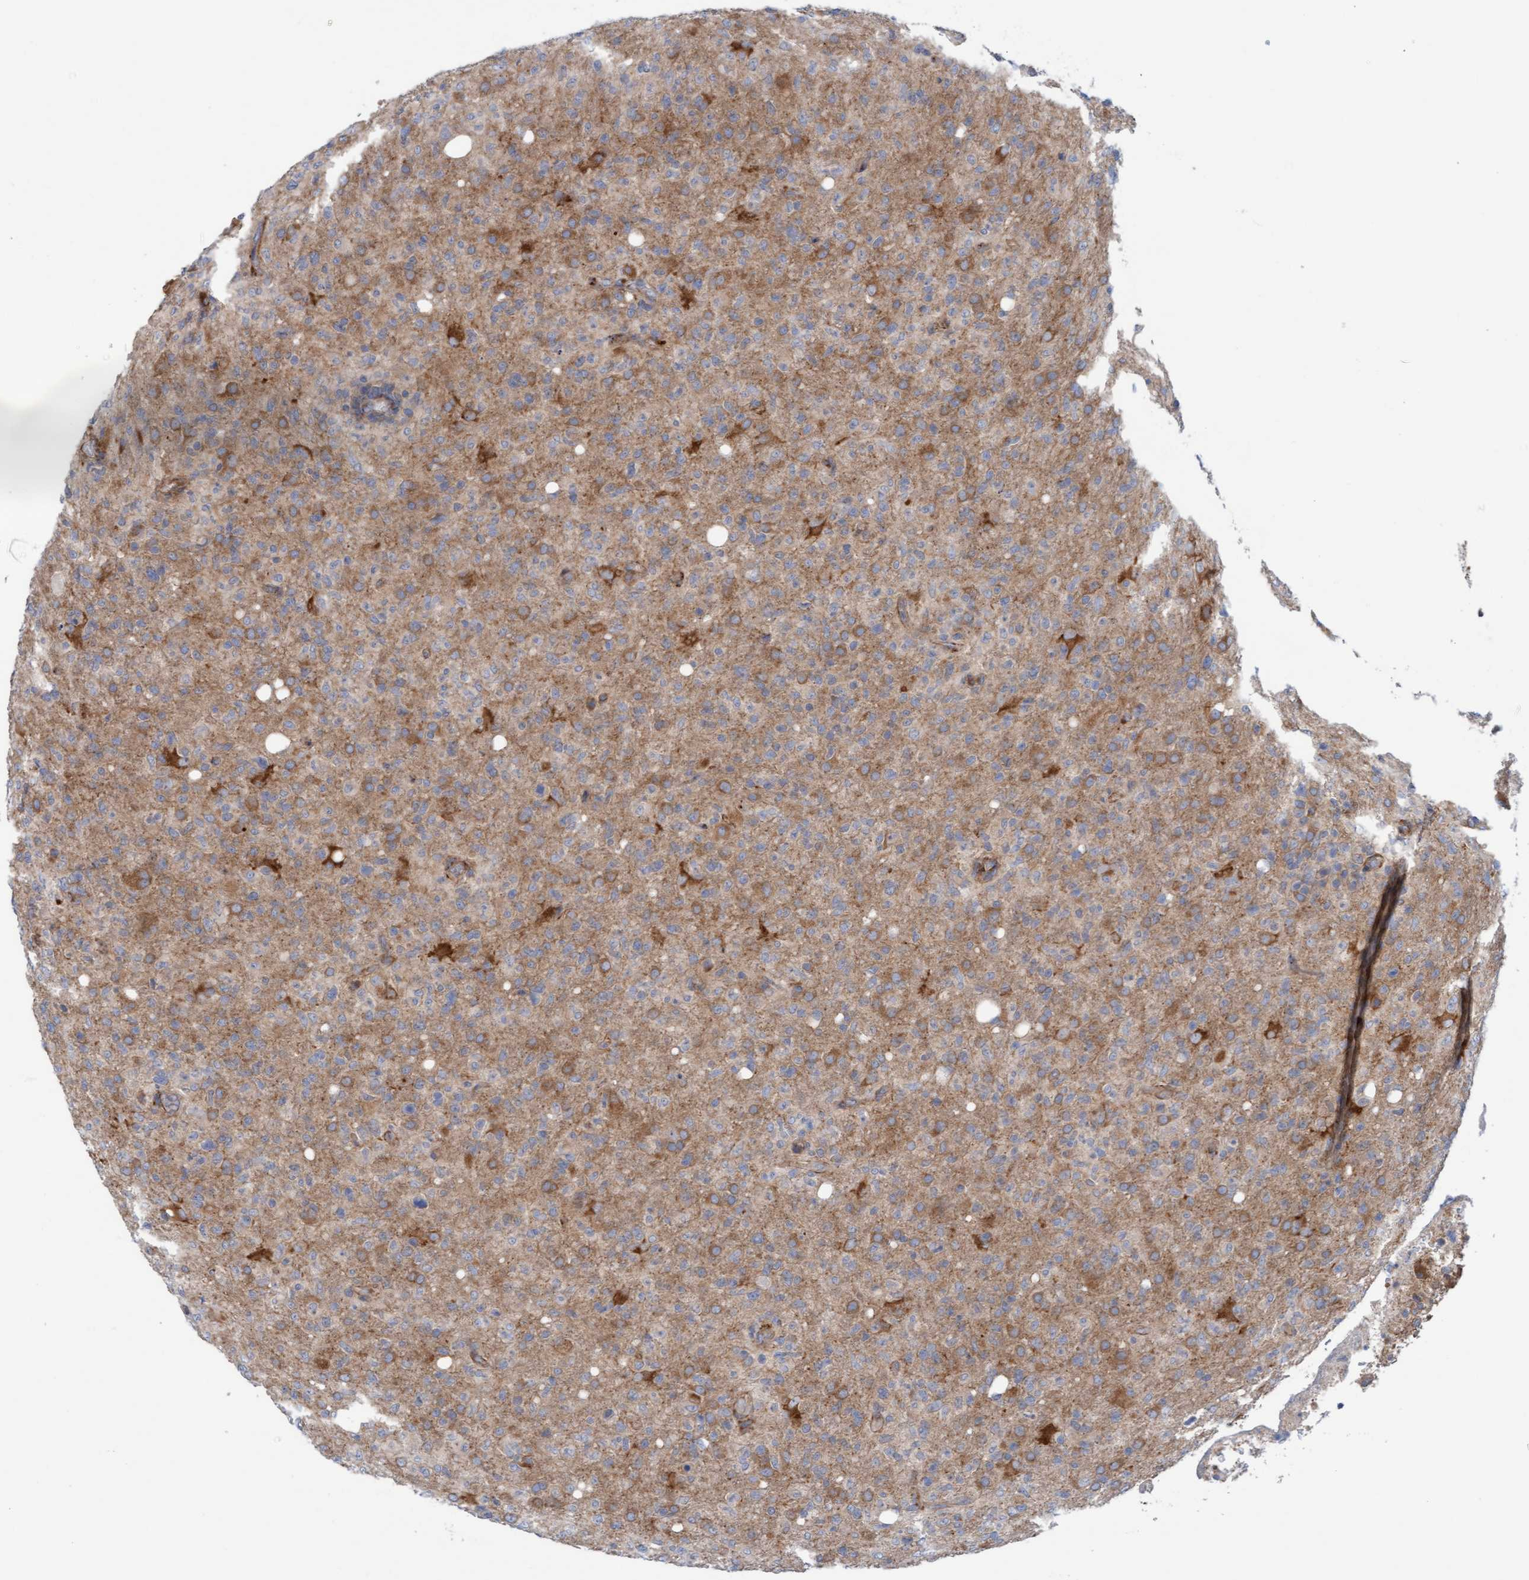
{"staining": {"intensity": "moderate", "quantity": ">75%", "location": "cytoplasmic/membranous"}, "tissue": "glioma", "cell_type": "Tumor cells", "image_type": "cancer", "snomed": [{"axis": "morphology", "description": "Glioma, malignant, High grade"}, {"axis": "topography", "description": "Brain"}], "caption": "IHC (DAB) staining of human glioma demonstrates moderate cytoplasmic/membranous protein expression in about >75% of tumor cells.", "gene": "CDK5RAP3", "patient": {"sex": "female", "age": 57}}